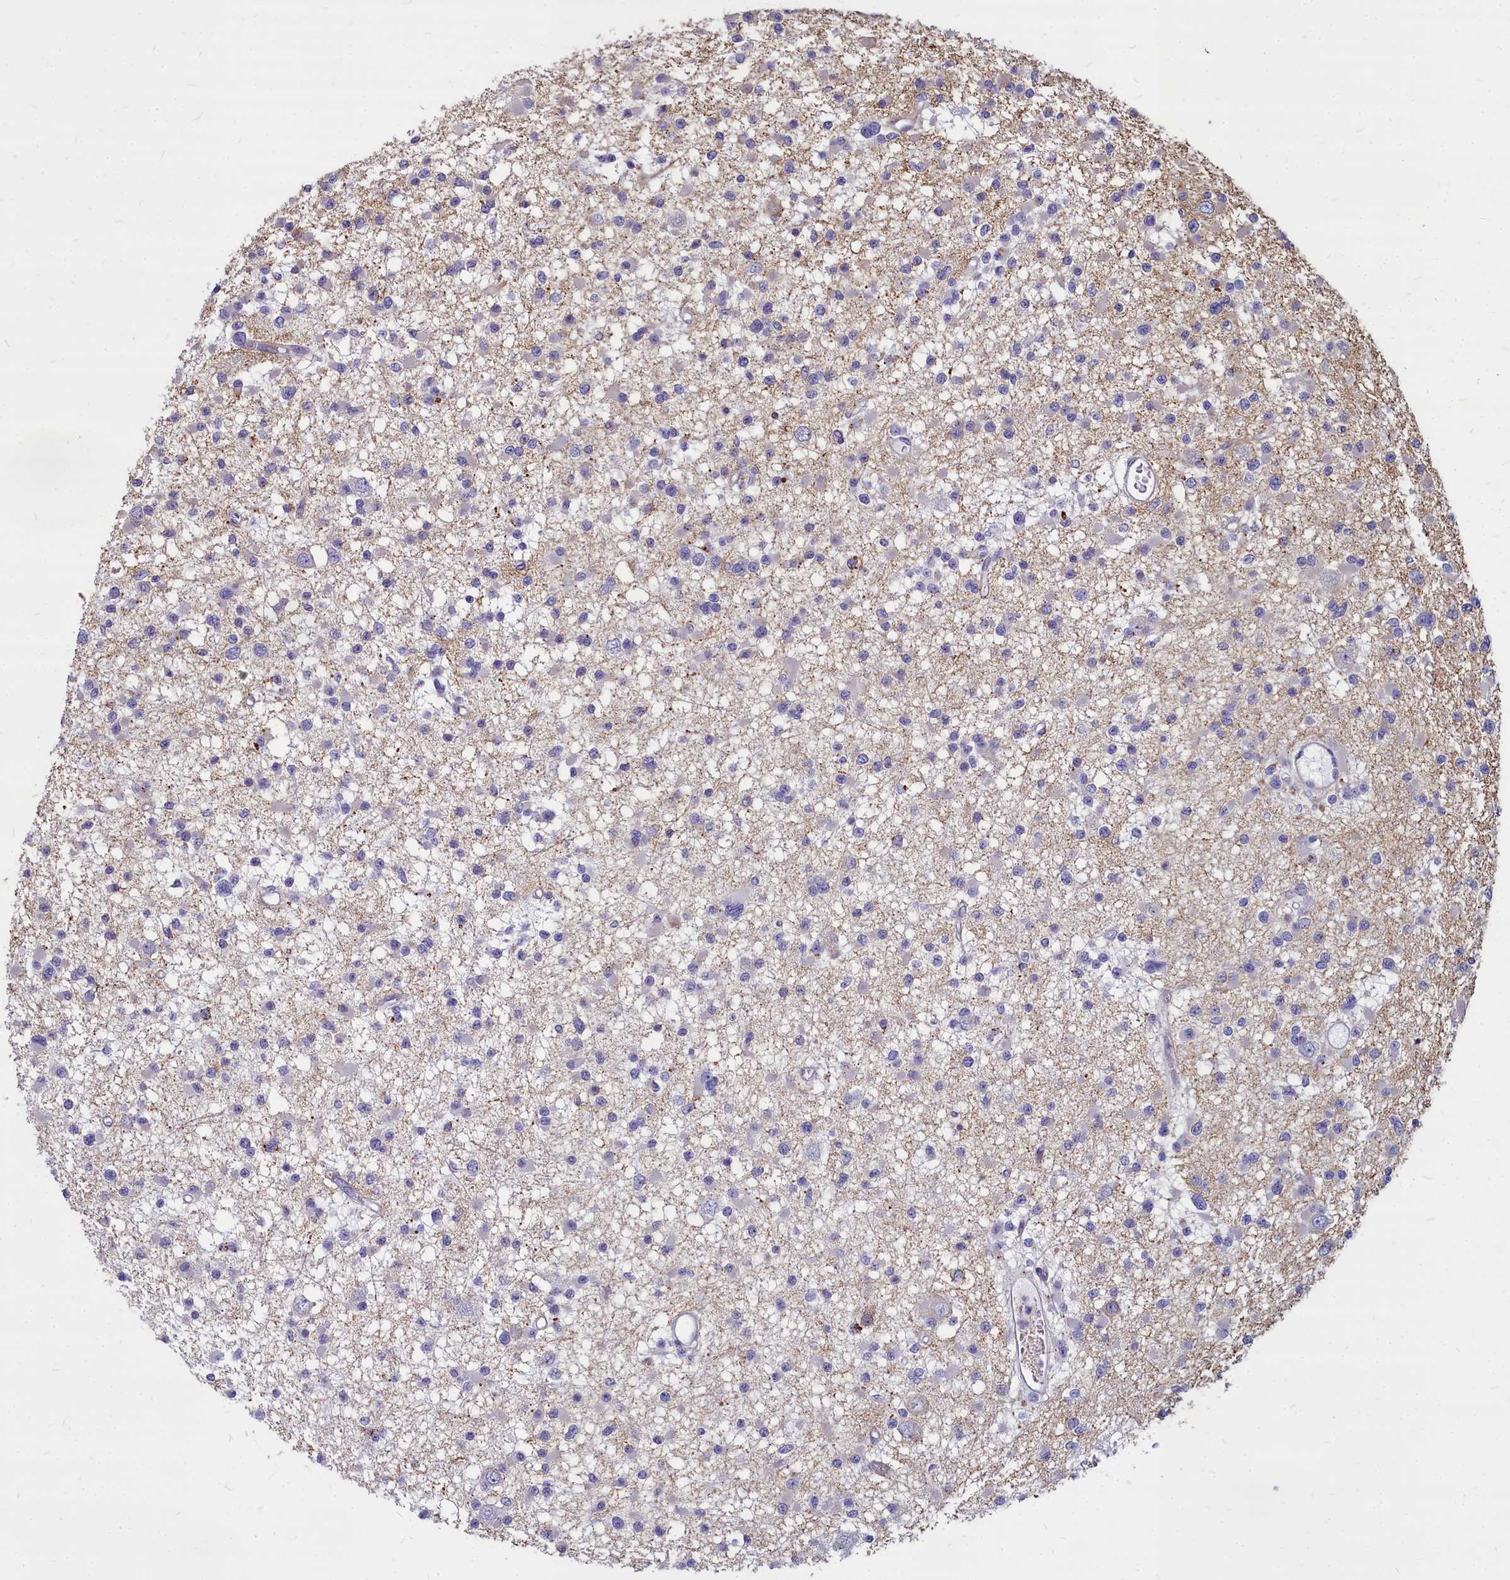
{"staining": {"intensity": "negative", "quantity": "none", "location": "none"}, "tissue": "glioma", "cell_type": "Tumor cells", "image_type": "cancer", "snomed": [{"axis": "morphology", "description": "Glioma, malignant, Low grade"}, {"axis": "topography", "description": "Brain"}], "caption": "Immunohistochemical staining of malignant low-grade glioma demonstrates no significant staining in tumor cells.", "gene": "TTC5", "patient": {"sex": "female", "age": 22}}